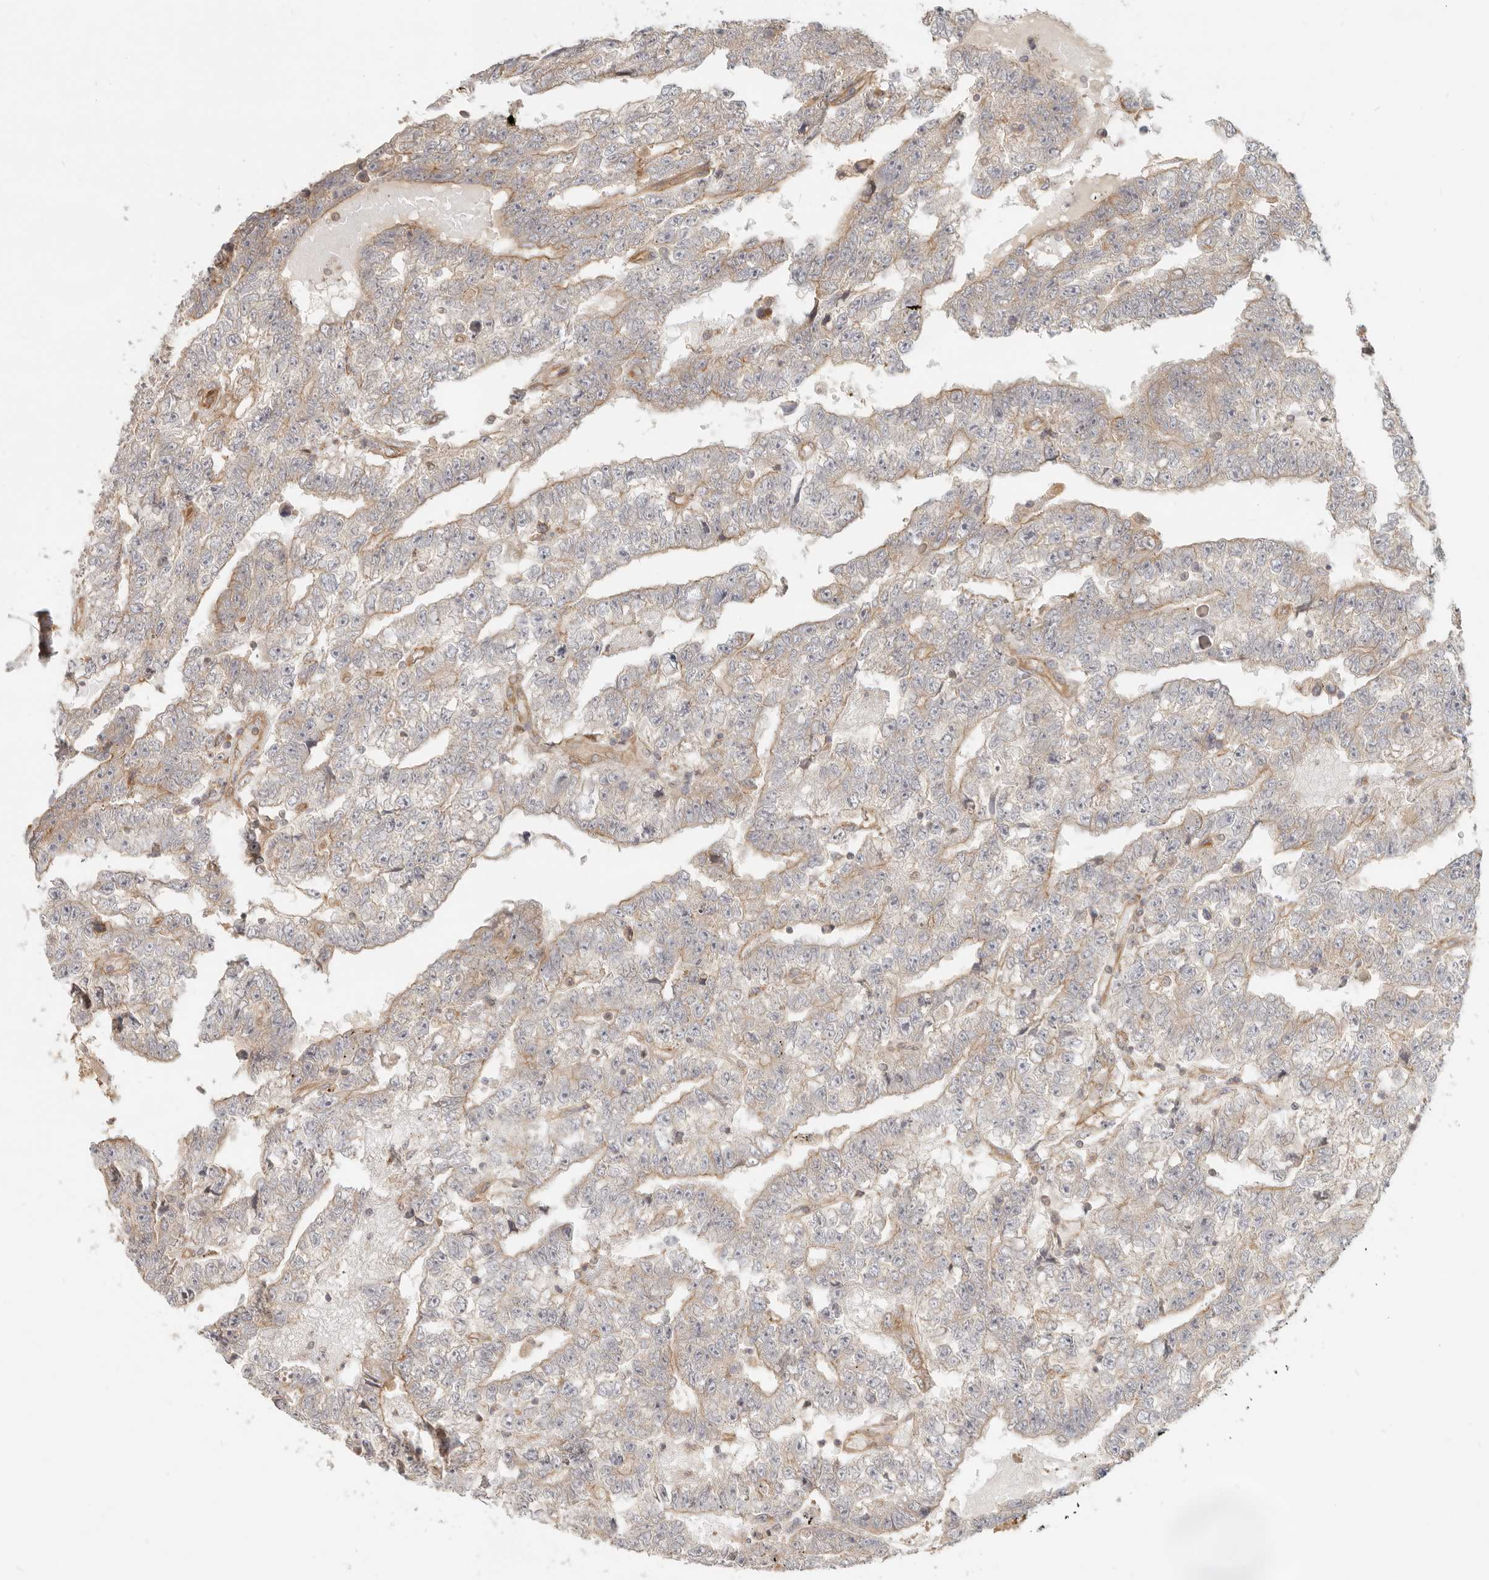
{"staining": {"intensity": "weak", "quantity": "<25%", "location": "cytoplasmic/membranous"}, "tissue": "testis cancer", "cell_type": "Tumor cells", "image_type": "cancer", "snomed": [{"axis": "morphology", "description": "Carcinoma, Embryonal, NOS"}, {"axis": "topography", "description": "Testis"}], "caption": "DAB immunohistochemical staining of human testis cancer (embryonal carcinoma) demonstrates no significant expression in tumor cells.", "gene": "UFSP1", "patient": {"sex": "male", "age": 25}}